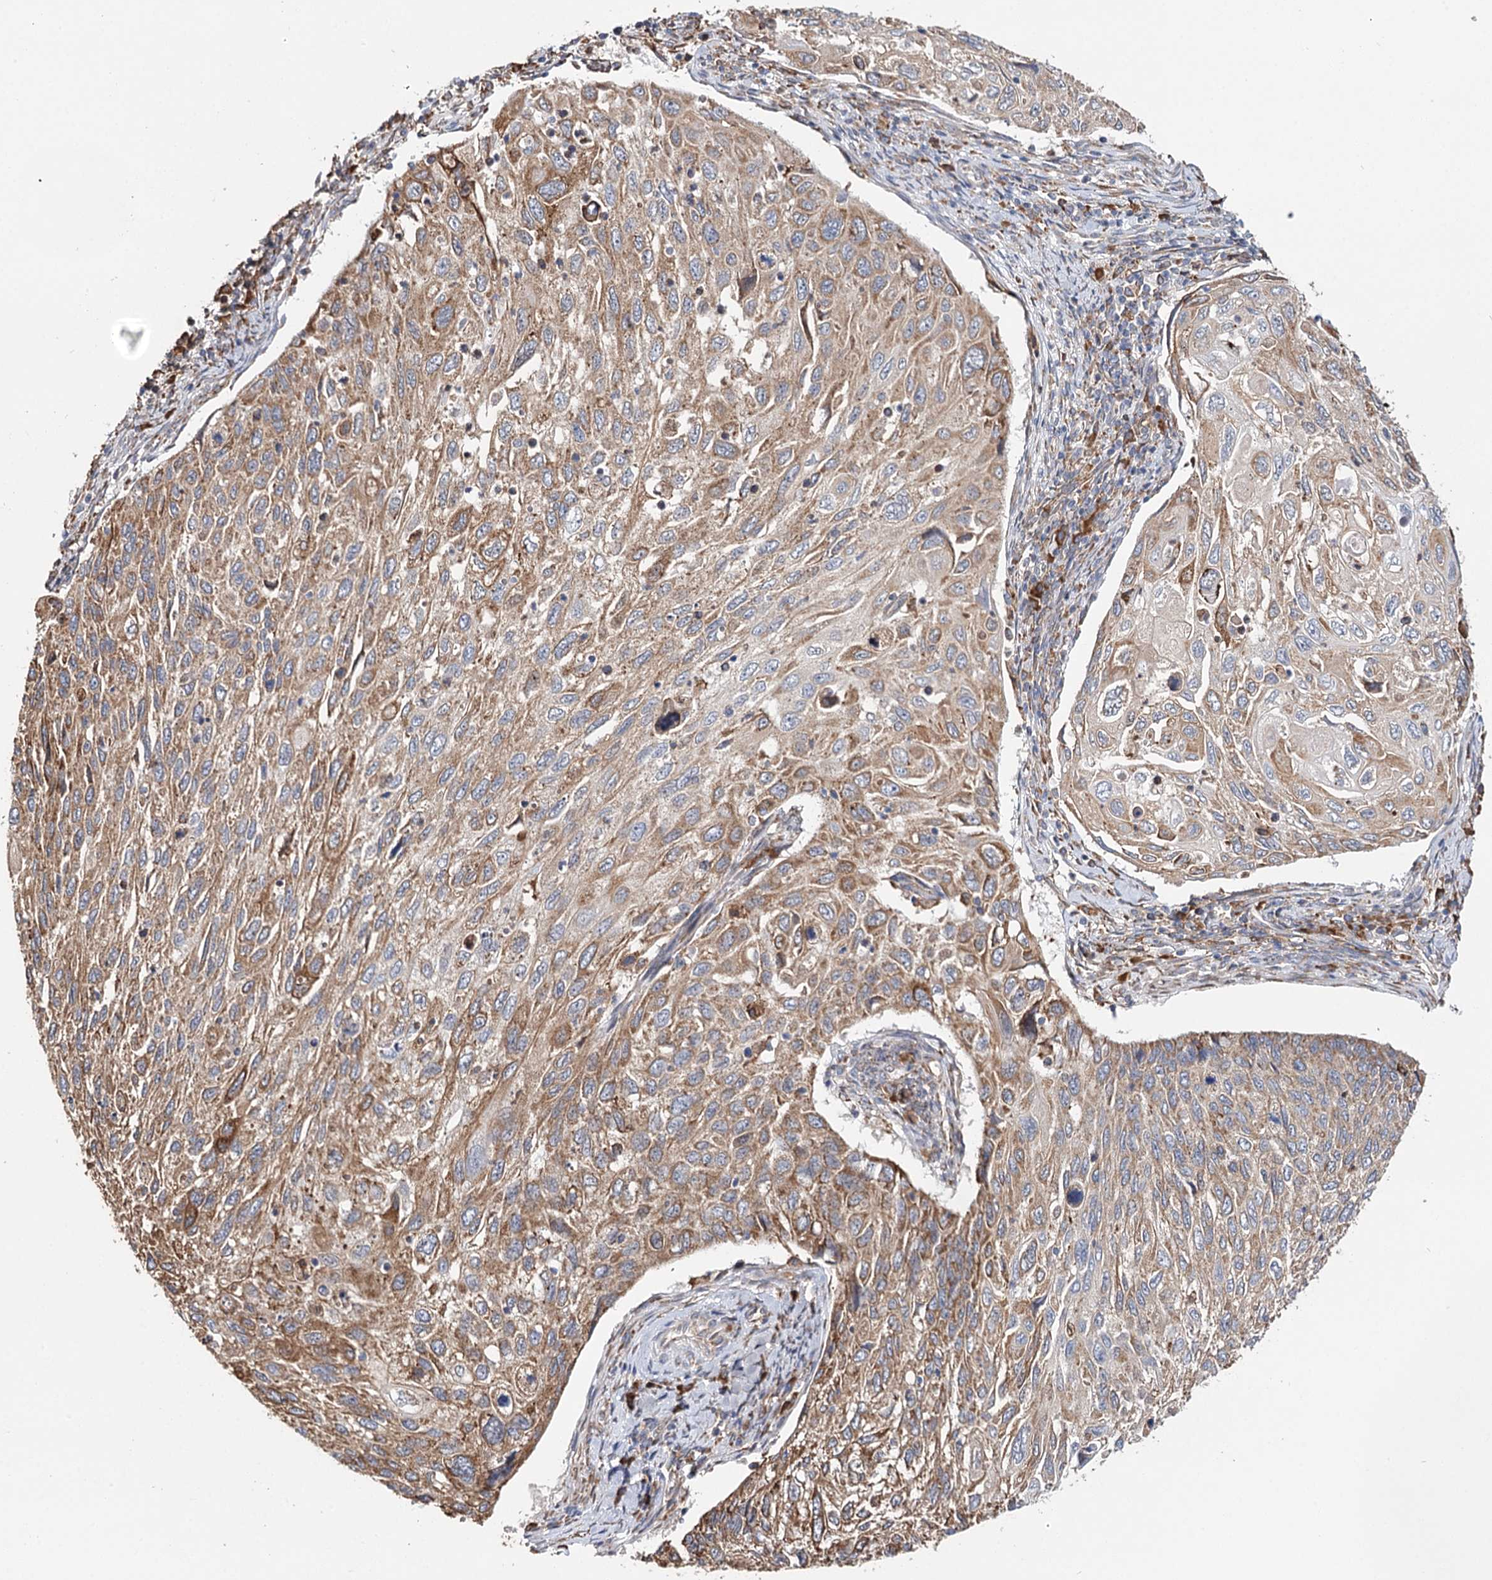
{"staining": {"intensity": "moderate", "quantity": ">75%", "location": "cytoplasmic/membranous"}, "tissue": "cervical cancer", "cell_type": "Tumor cells", "image_type": "cancer", "snomed": [{"axis": "morphology", "description": "Squamous cell carcinoma, NOS"}, {"axis": "topography", "description": "Cervix"}], "caption": "Cervical cancer (squamous cell carcinoma) stained for a protein (brown) reveals moderate cytoplasmic/membranous positive expression in about >75% of tumor cells.", "gene": "VEGFA", "patient": {"sex": "female", "age": 70}}